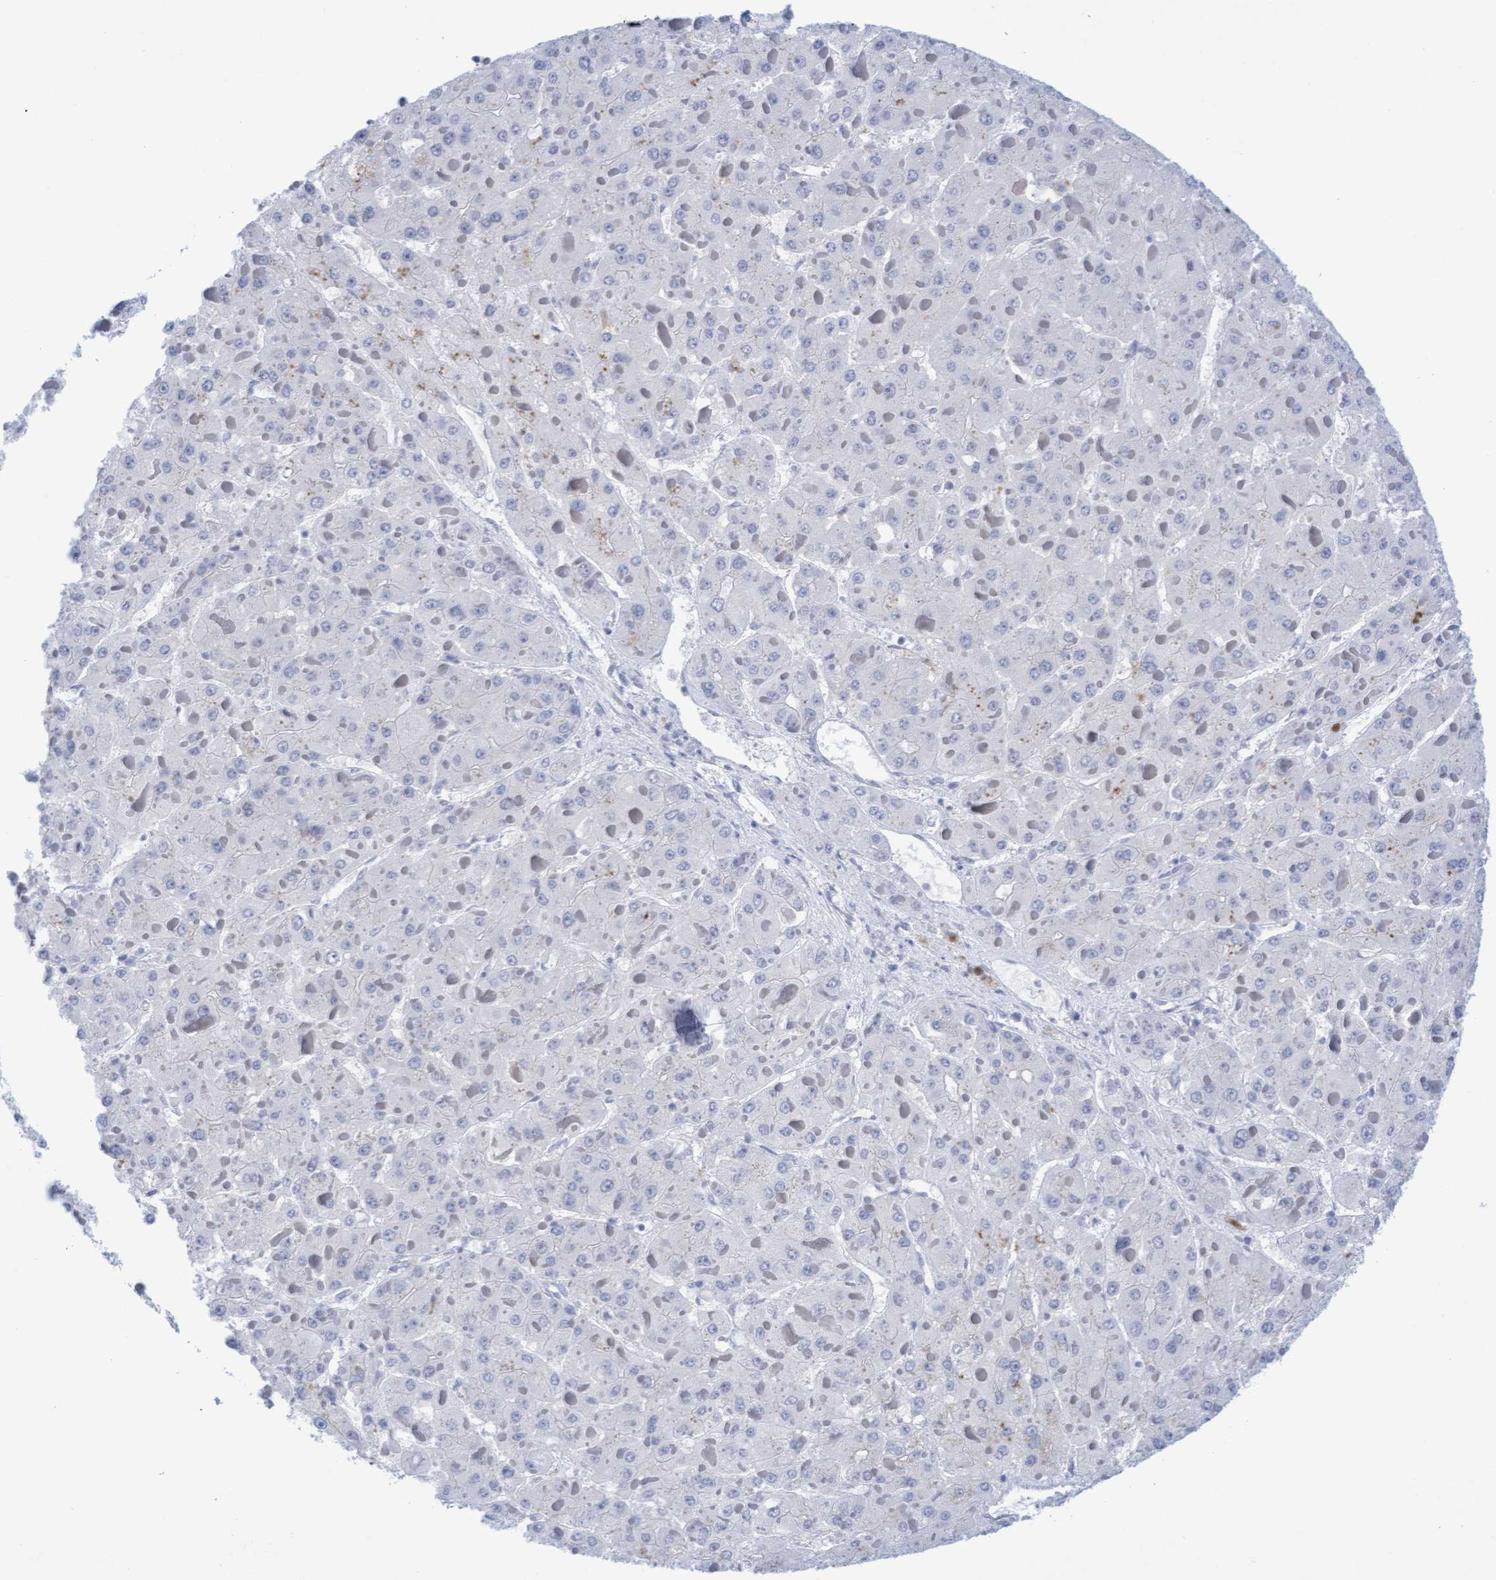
{"staining": {"intensity": "negative", "quantity": "none", "location": "none"}, "tissue": "liver cancer", "cell_type": "Tumor cells", "image_type": "cancer", "snomed": [{"axis": "morphology", "description": "Carcinoma, Hepatocellular, NOS"}, {"axis": "topography", "description": "Liver"}], "caption": "DAB immunohistochemical staining of hepatocellular carcinoma (liver) exhibits no significant positivity in tumor cells.", "gene": "GLRX2", "patient": {"sex": "female", "age": 73}}